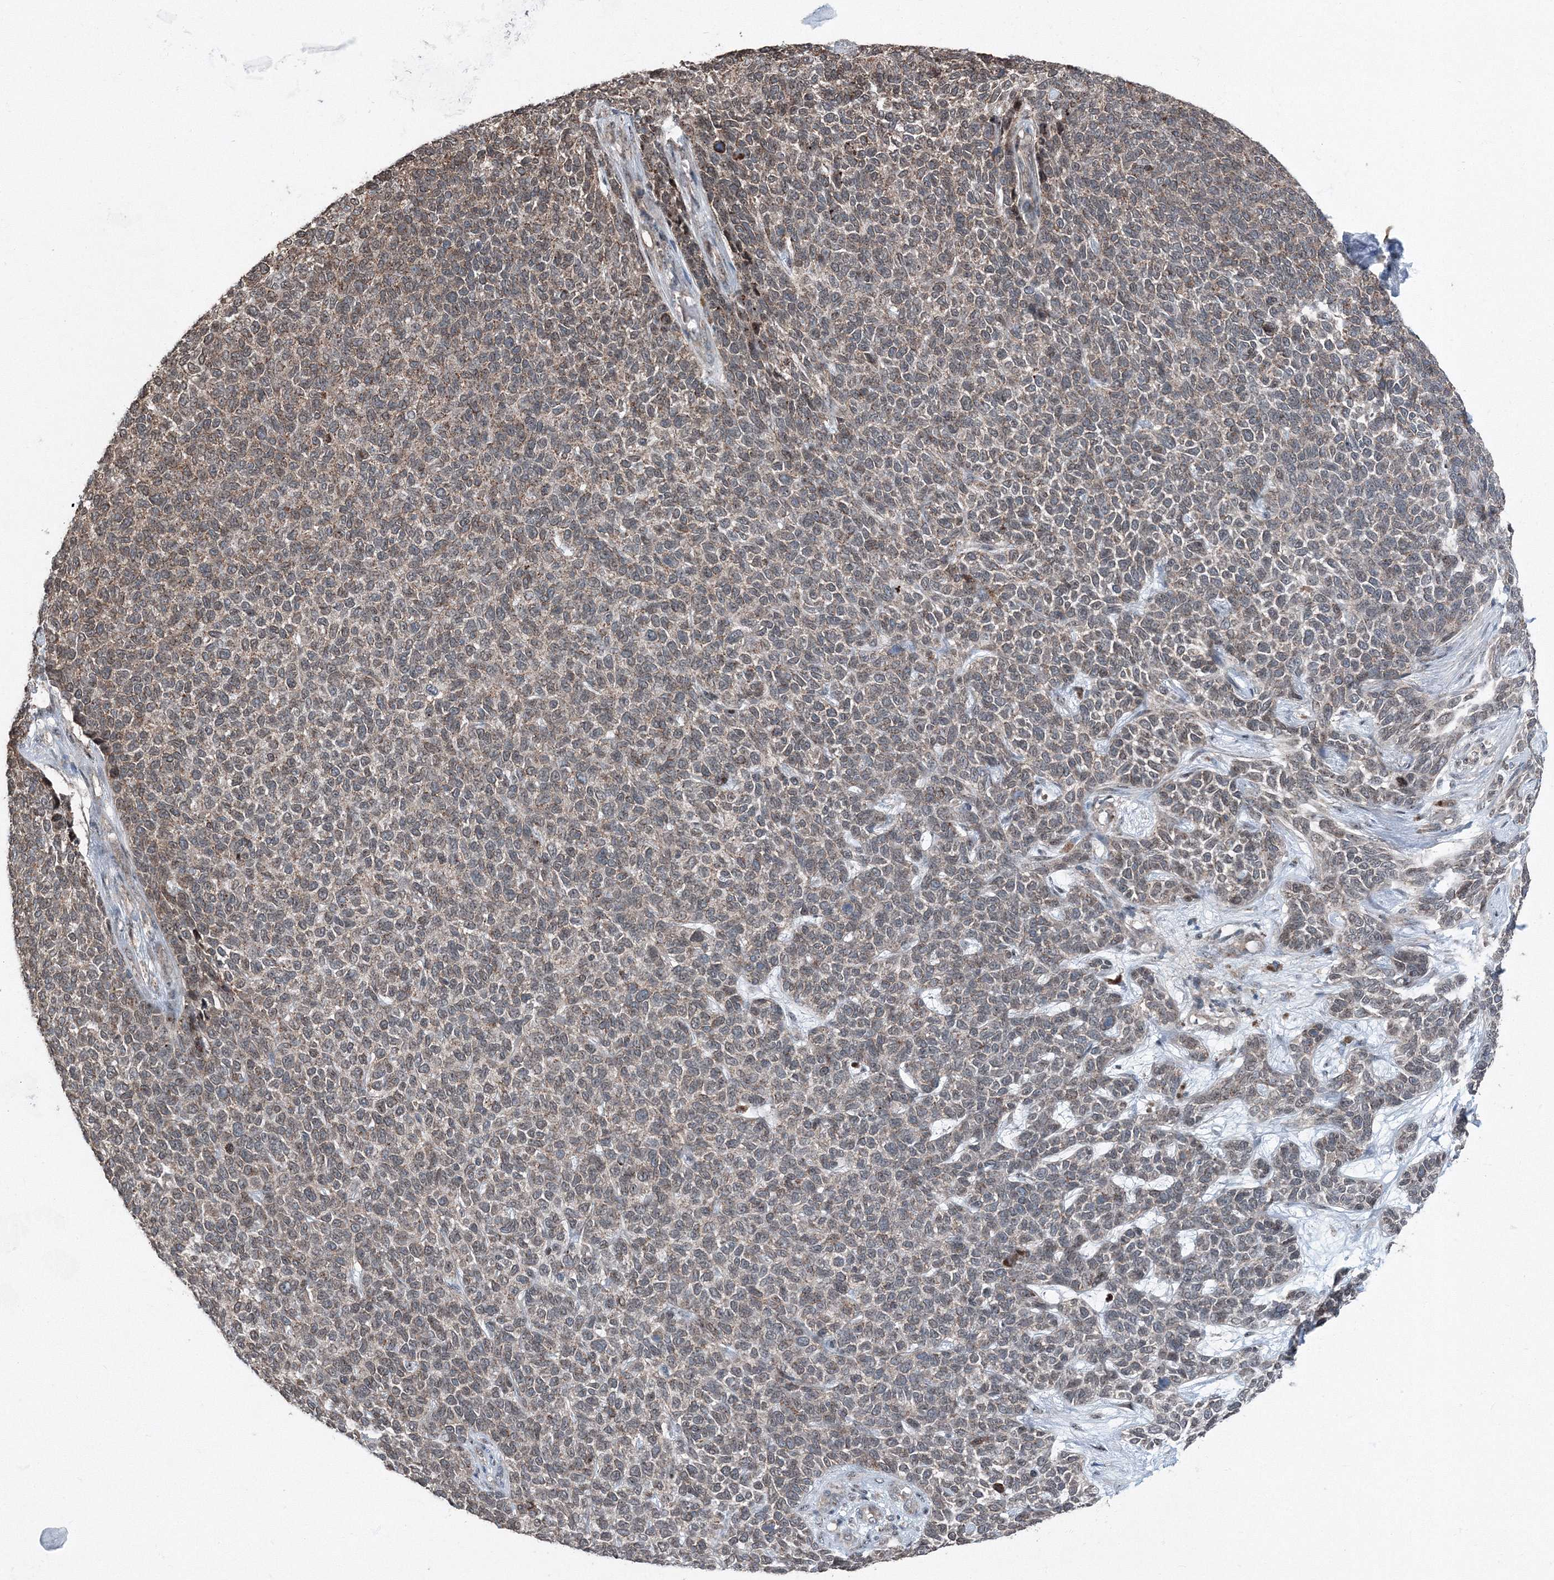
{"staining": {"intensity": "weak", "quantity": "25%-75%", "location": "cytoplasmic/membranous,nuclear"}, "tissue": "skin cancer", "cell_type": "Tumor cells", "image_type": "cancer", "snomed": [{"axis": "morphology", "description": "Basal cell carcinoma"}, {"axis": "topography", "description": "Skin"}], "caption": "A photomicrograph of human skin basal cell carcinoma stained for a protein displays weak cytoplasmic/membranous and nuclear brown staining in tumor cells.", "gene": "AASDH", "patient": {"sex": "female", "age": 84}}